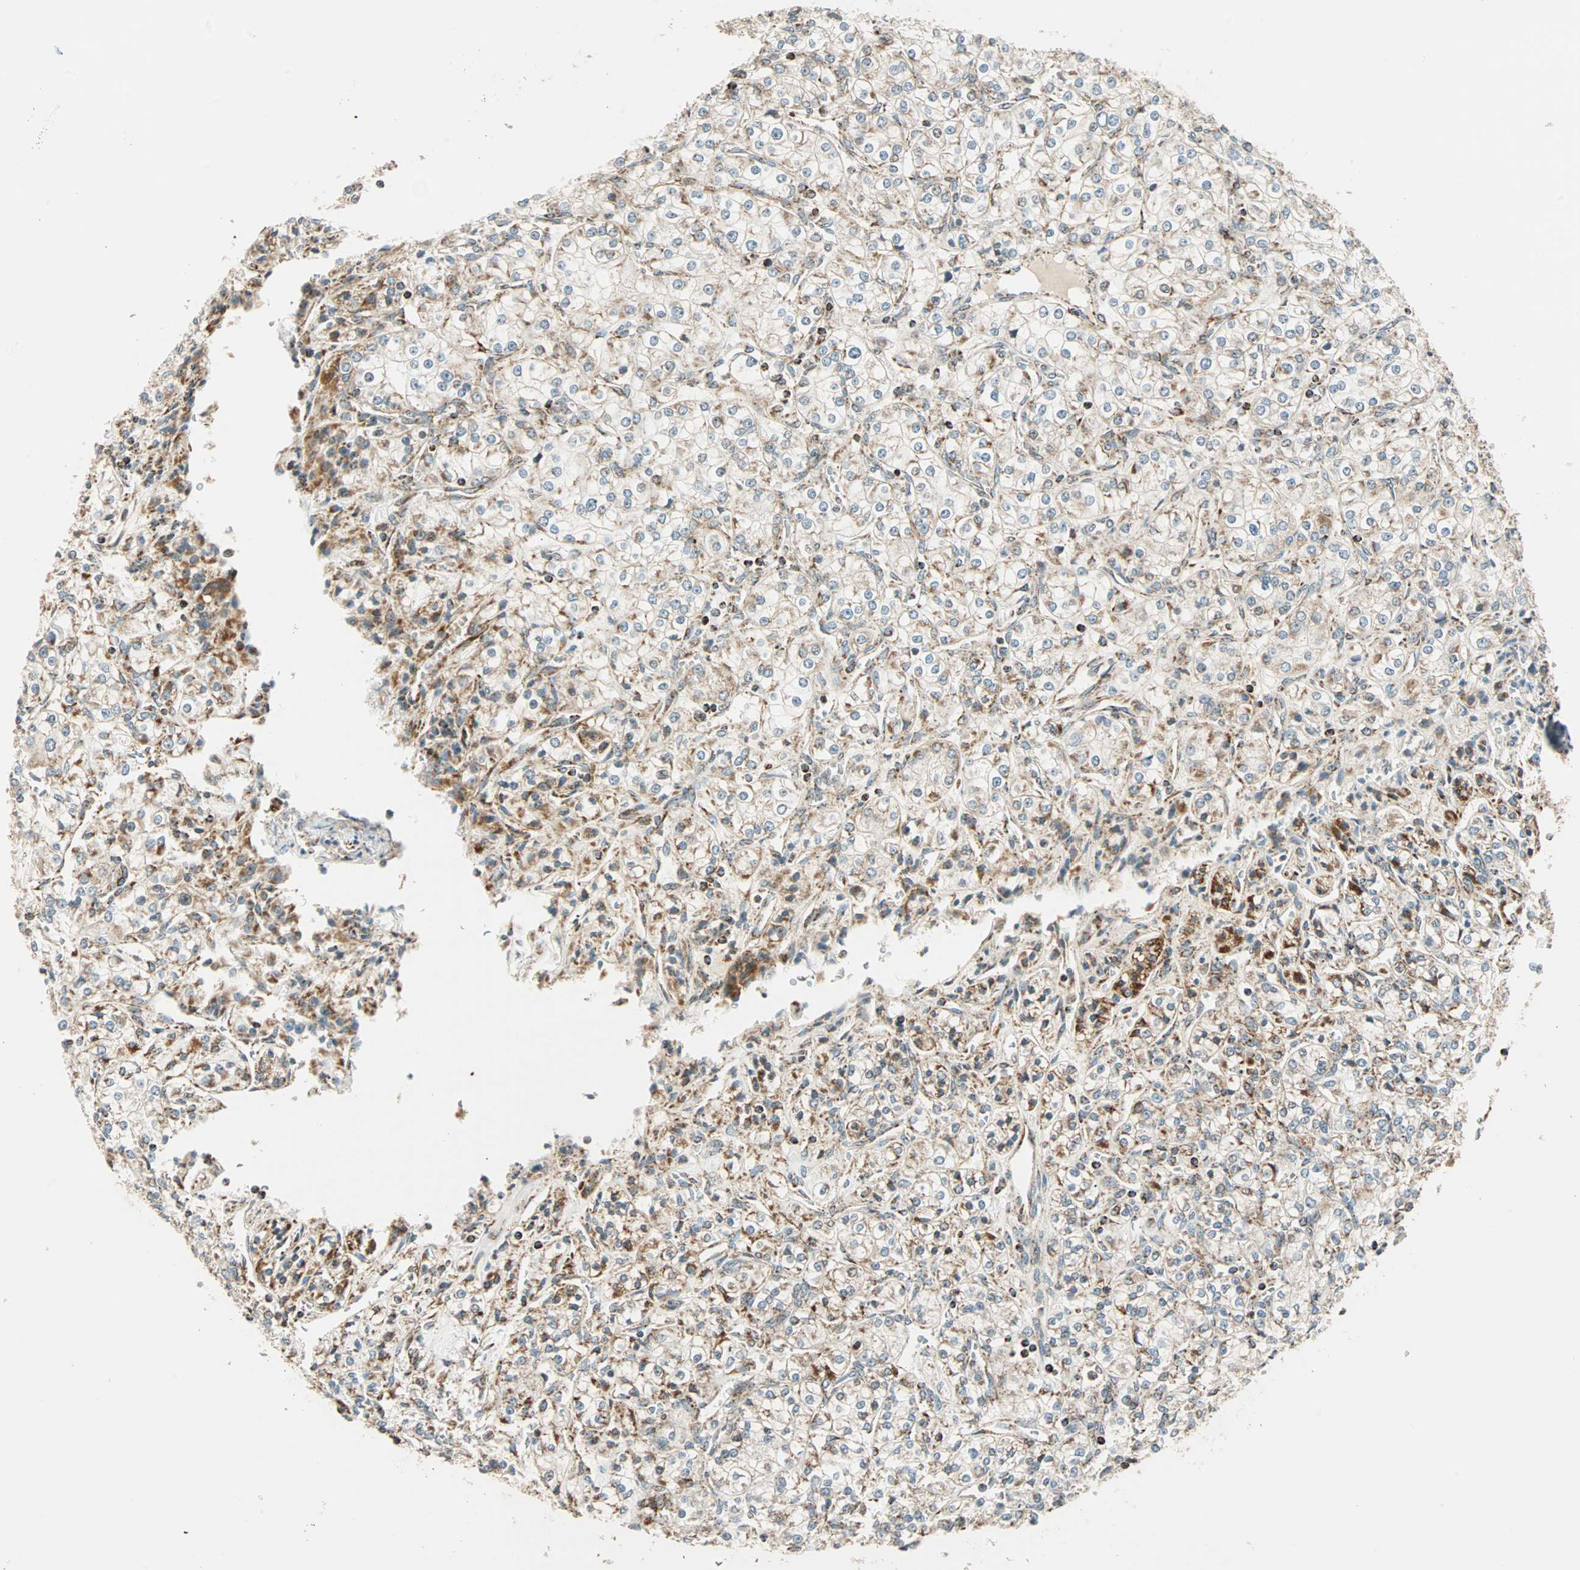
{"staining": {"intensity": "weak", "quantity": "<25%", "location": "cytoplasmic/membranous"}, "tissue": "renal cancer", "cell_type": "Tumor cells", "image_type": "cancer", "snomed": [{"axis": "morphology", "description": "Adenocarcinoma, NOS"}, {"axis": "topography", "description": "Kidney"}], "caption": "The micrograph reveals no significant expression in tumor cells of renal adenocarcinoma.", "gene": "SPRY4", "patient": {"sex": "male", "age": 77}}